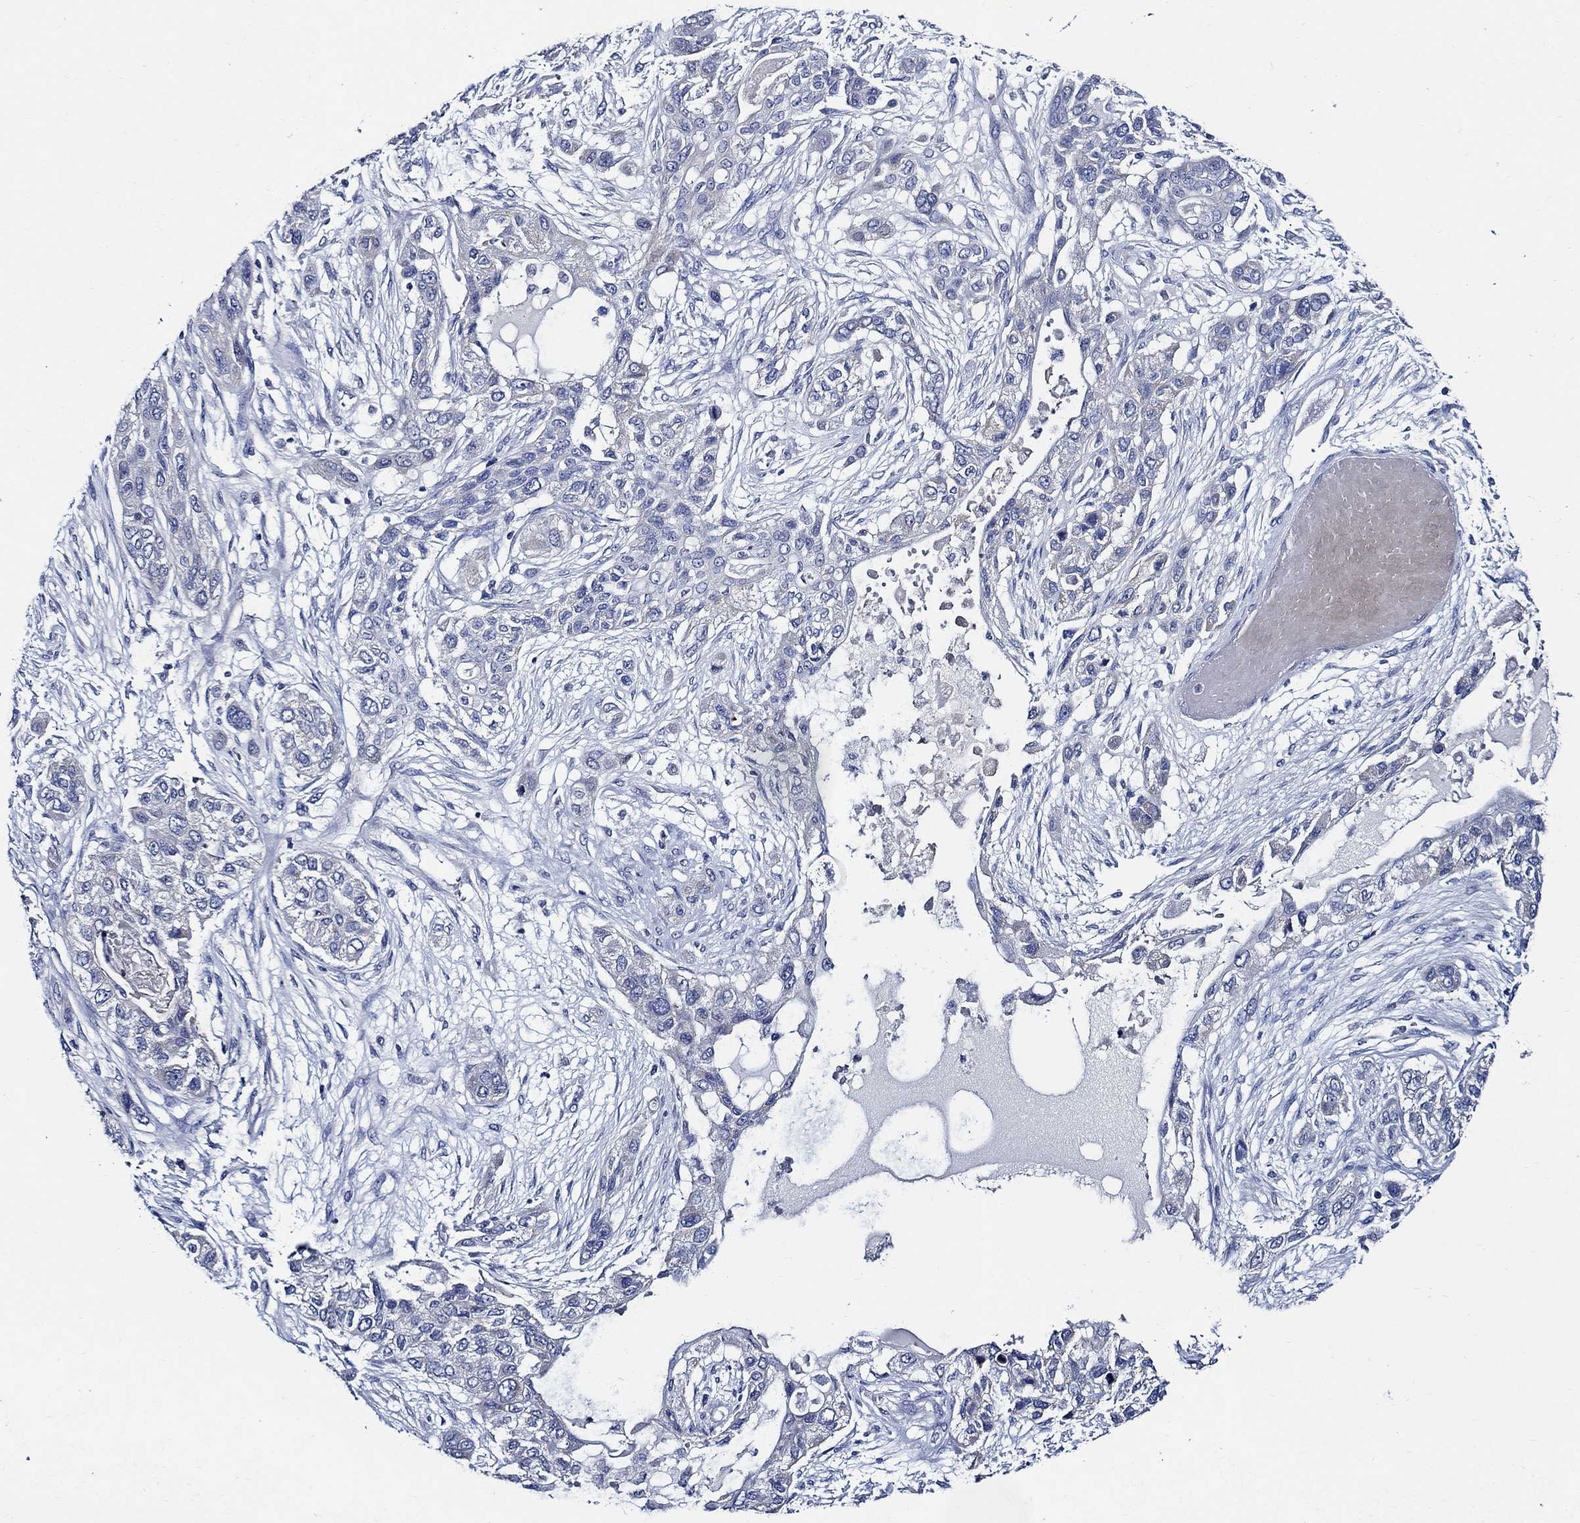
{"staining": {"intensity": "negative", "quantity": "none", "location": "none"}, "tissue": "lung cancer", "cell_type": "Tumor cells", "image_type": "cancer", "snomed": [{"axis": "morphology", "description": "Squamous cell carcinoma, NOS"}, {"axis": "topography", "description": "Lung"}], "caption": "An immunohistochemistry (IHC) photomicrograph of lung cancer (squamous cell carcinoma) is shown. There is no staining in tumor cells of lung cancer (squamous cell carcinoma).", "gene": "SKOR1", "patient": {"sex": "female", "age": 70}}